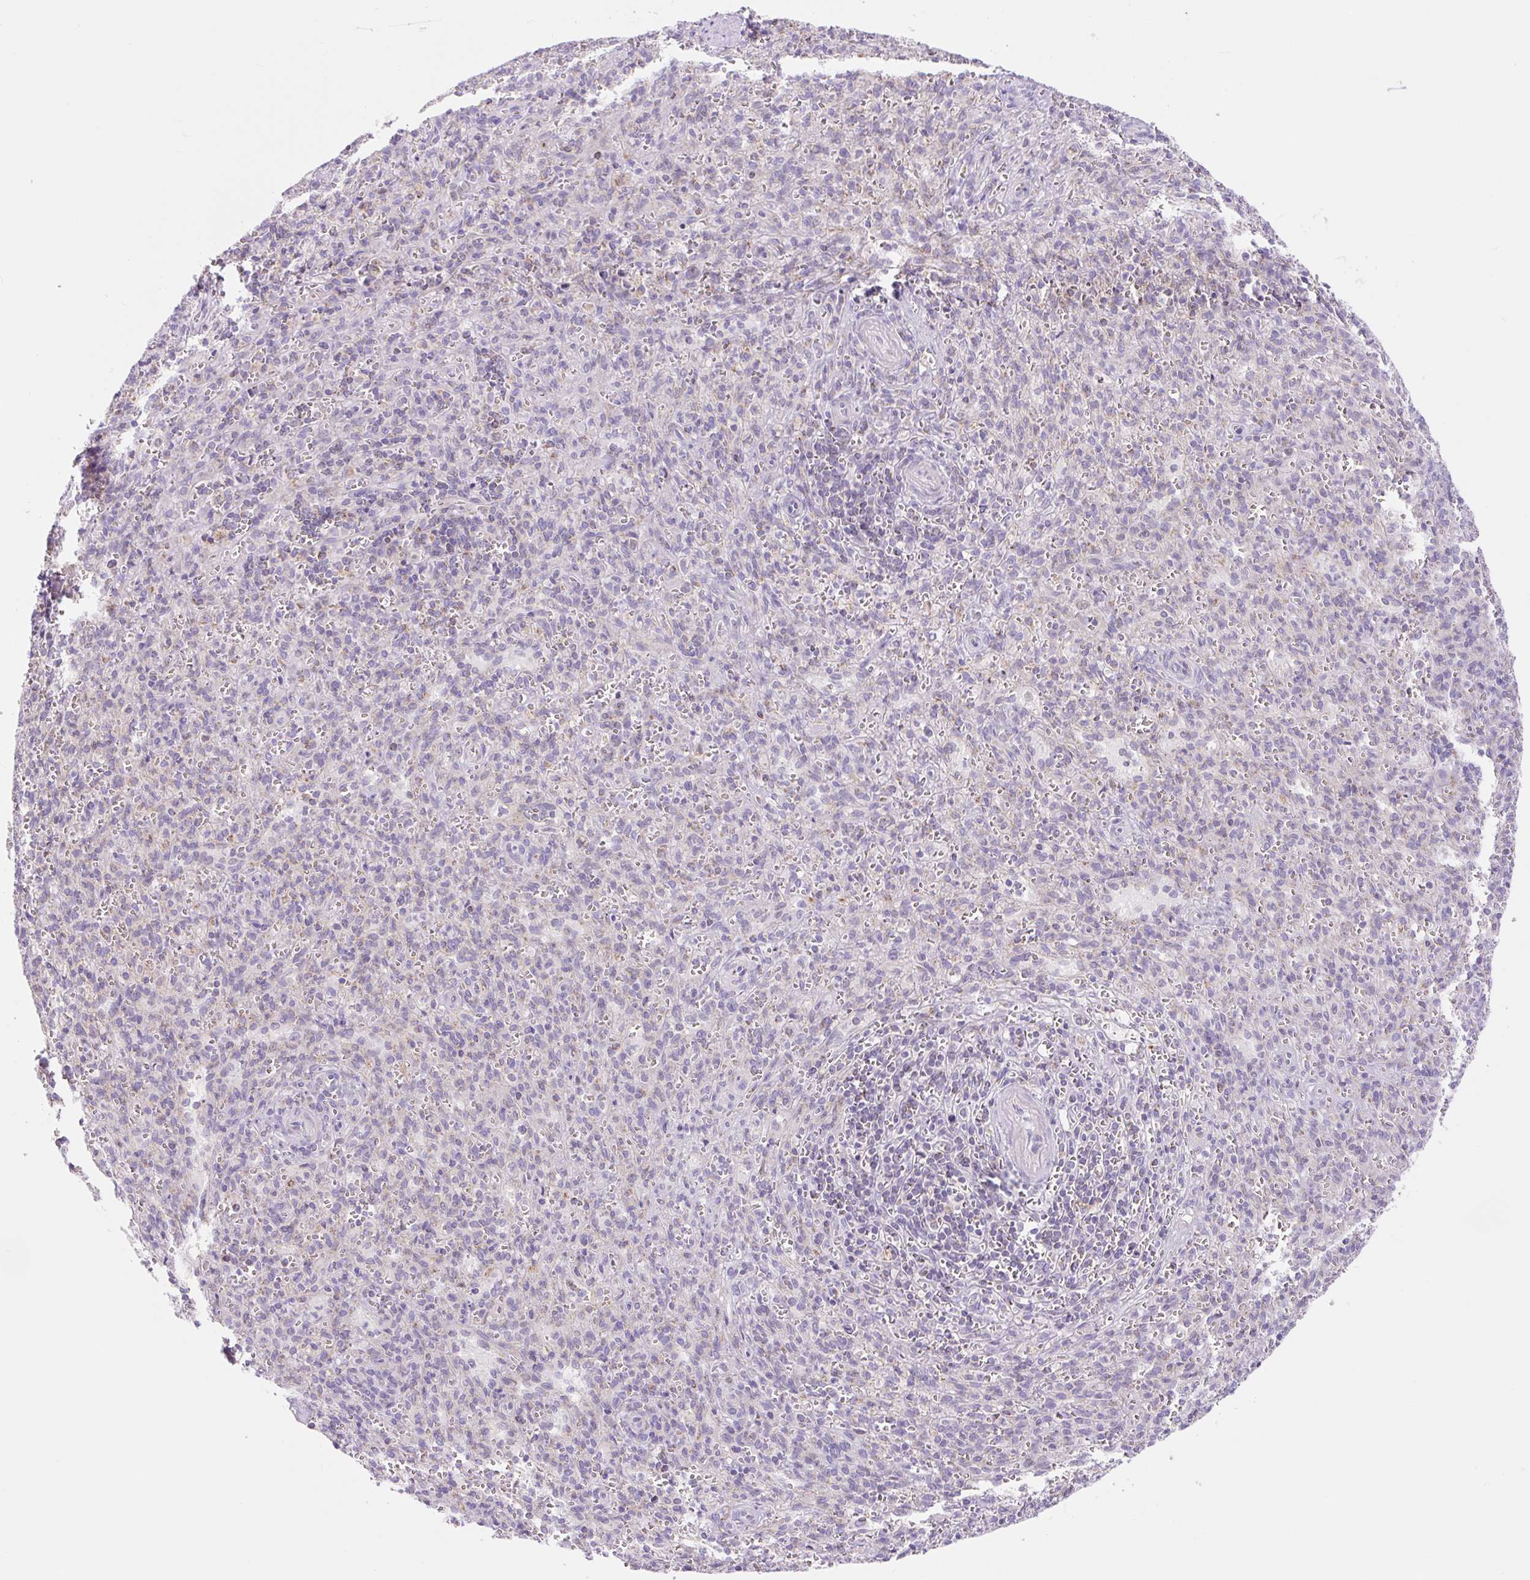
{"staining": {"intensity": "negative", "quantity": "none", "location": "none"}, "tissue": "spleen", "cell_type": "Cells in red pulp", "image_type": "normal", "snomed": [{"axis": "morphology", "description": "Normal tissue, NOS"}, {"axis": "topography", "description": "Spleen"}], "caption": "Immunohistochemistry micrograph of benign human spleen stained for a protein (brown), which exhibits no positivity in cells in red pulp.", "gene": "FOCAD", "patient": {"sex": "female", "age": 26}}